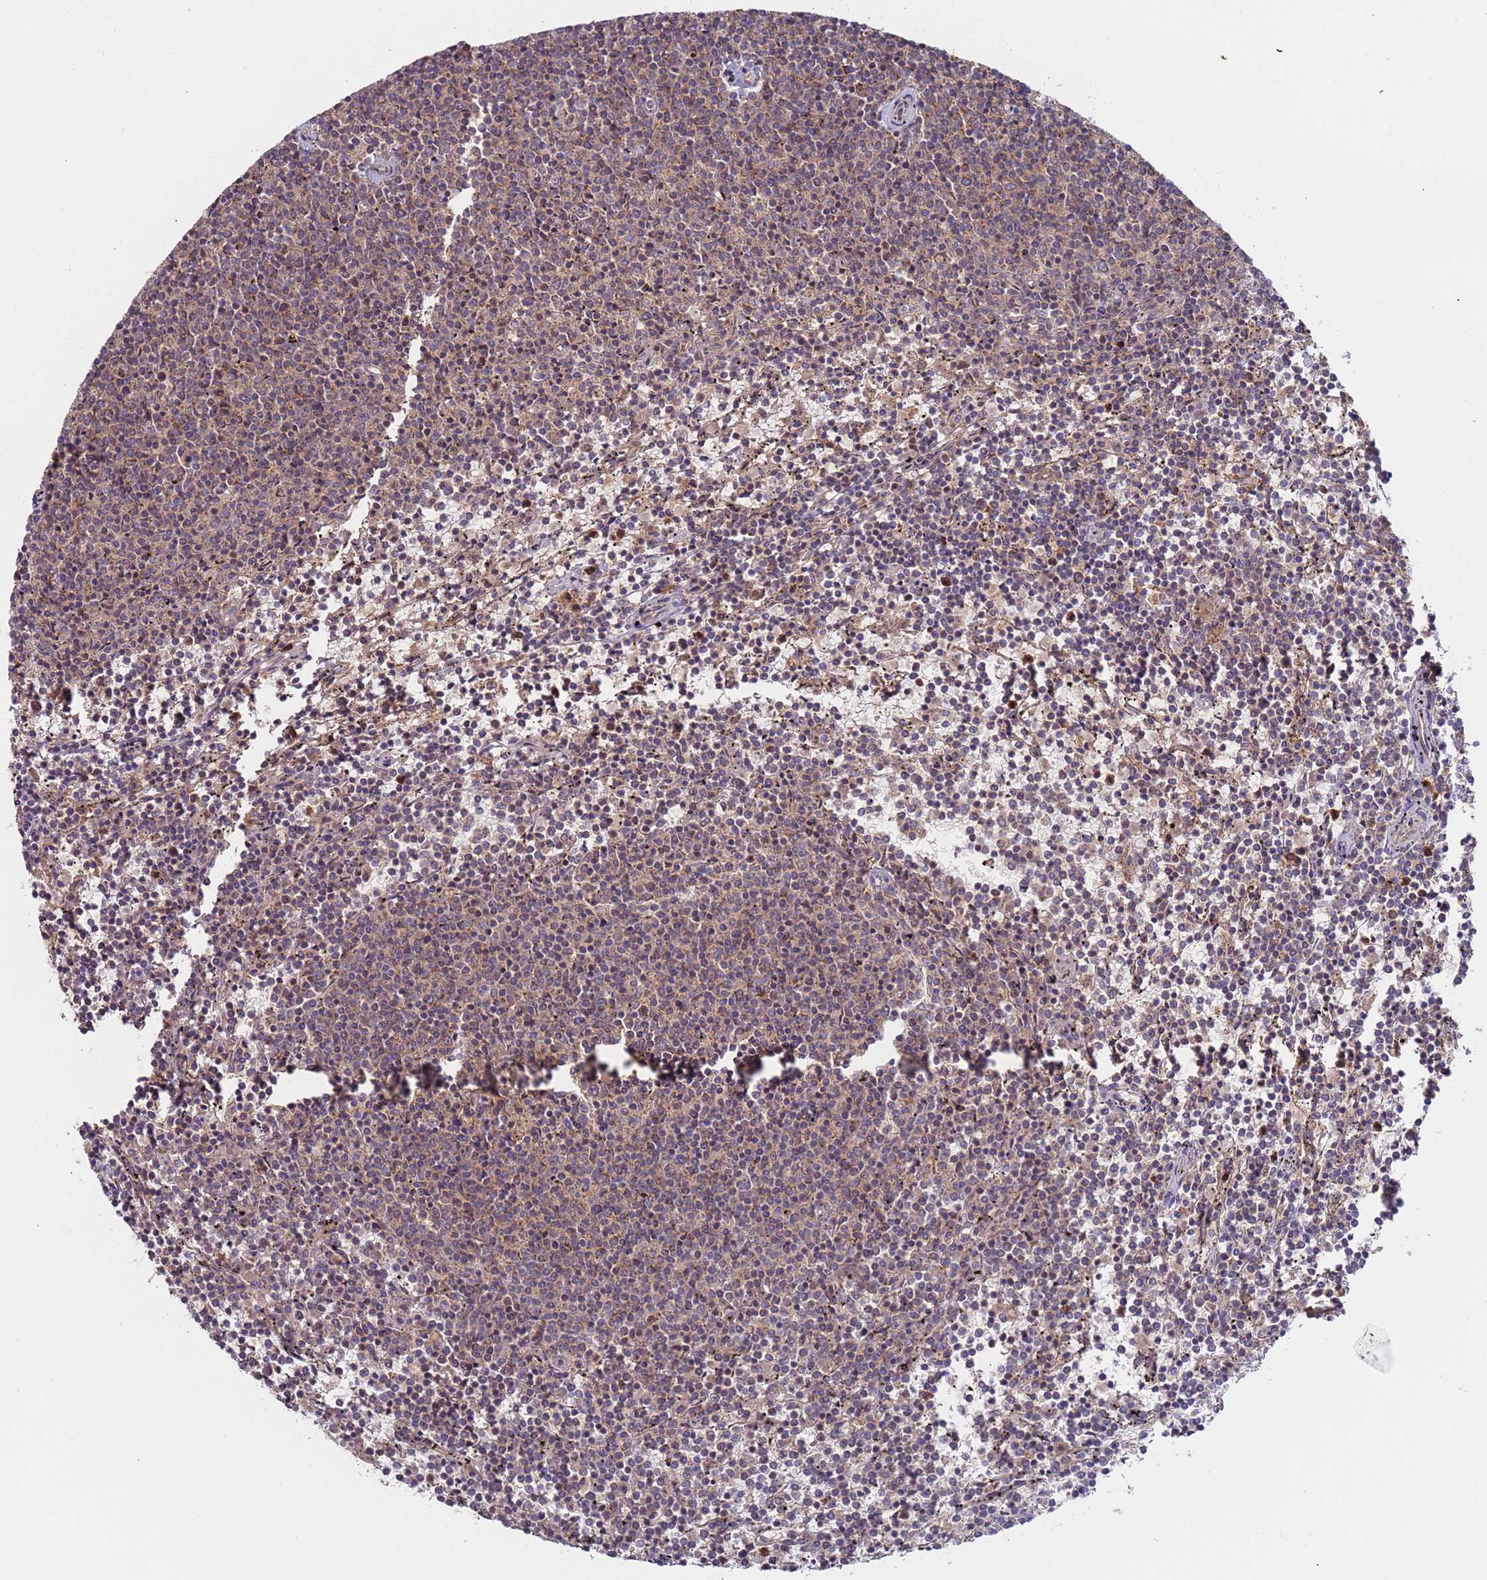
{"staining": {"intensity": "weak", "quantity": ">75%", "location": "cytoplasmic/membranous"}, "tissue": "lymphoma", "cell_type": "Tumor cells", "image_type": "cancer", "snomed": [{"axis": "morphology", "description": "Malignant lymphoma, non-Hodgkin's type, Low grade"}, {"axis": "topography", "description": "Spleen"}], "caption": "Immunohistochemical staining of human malignant lymphoma, non-Hodgkin's type (low-grade) displays weak cytoplasmic/membranous protein positivity in about >75% of tumor cells.", "gene": "OR5A2", "patient": {"sex": "female", "age": 50}}